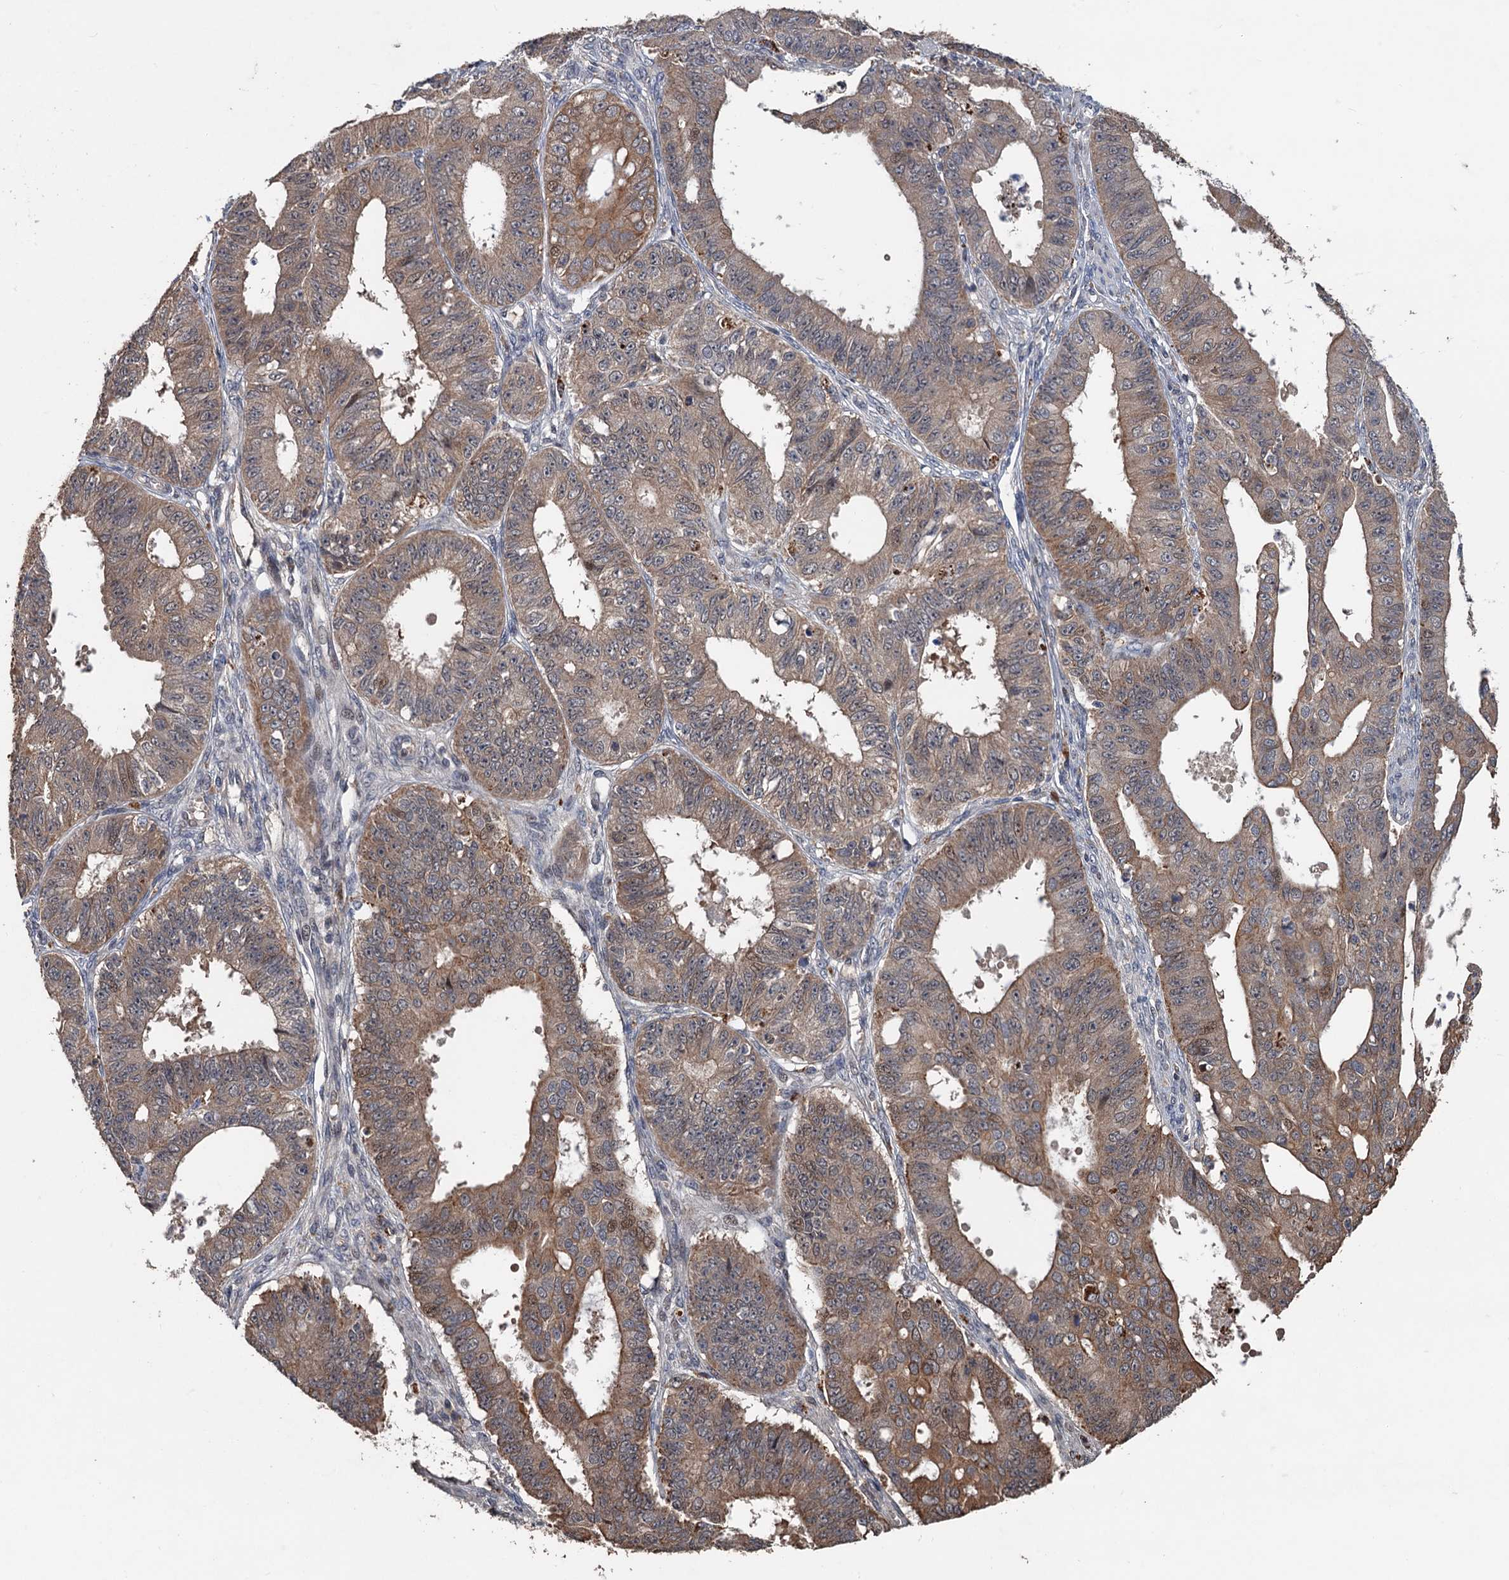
{"staining": {"intensity": "moderate", "quantity": ">75%", "location": "cytoplasmic/membranous"}, "tissue": "ovarian cancer", "cell_type": "Tumor cells", "image_type": "cancer", "snomed": [{"axis": "morphology", "description": "Carcinoma, endometroid"}, {"axis": "topography", "description": "Appendix"}, {"axis": "topography", "description": "Ovary"}], "caption": "Human ovarian cancer (endometroid carcinoma) stained with a protein marker shows moderate staining in tumor cells.", "gene": "ZNF438", "patient": {"sex": "female", "age": 42}}